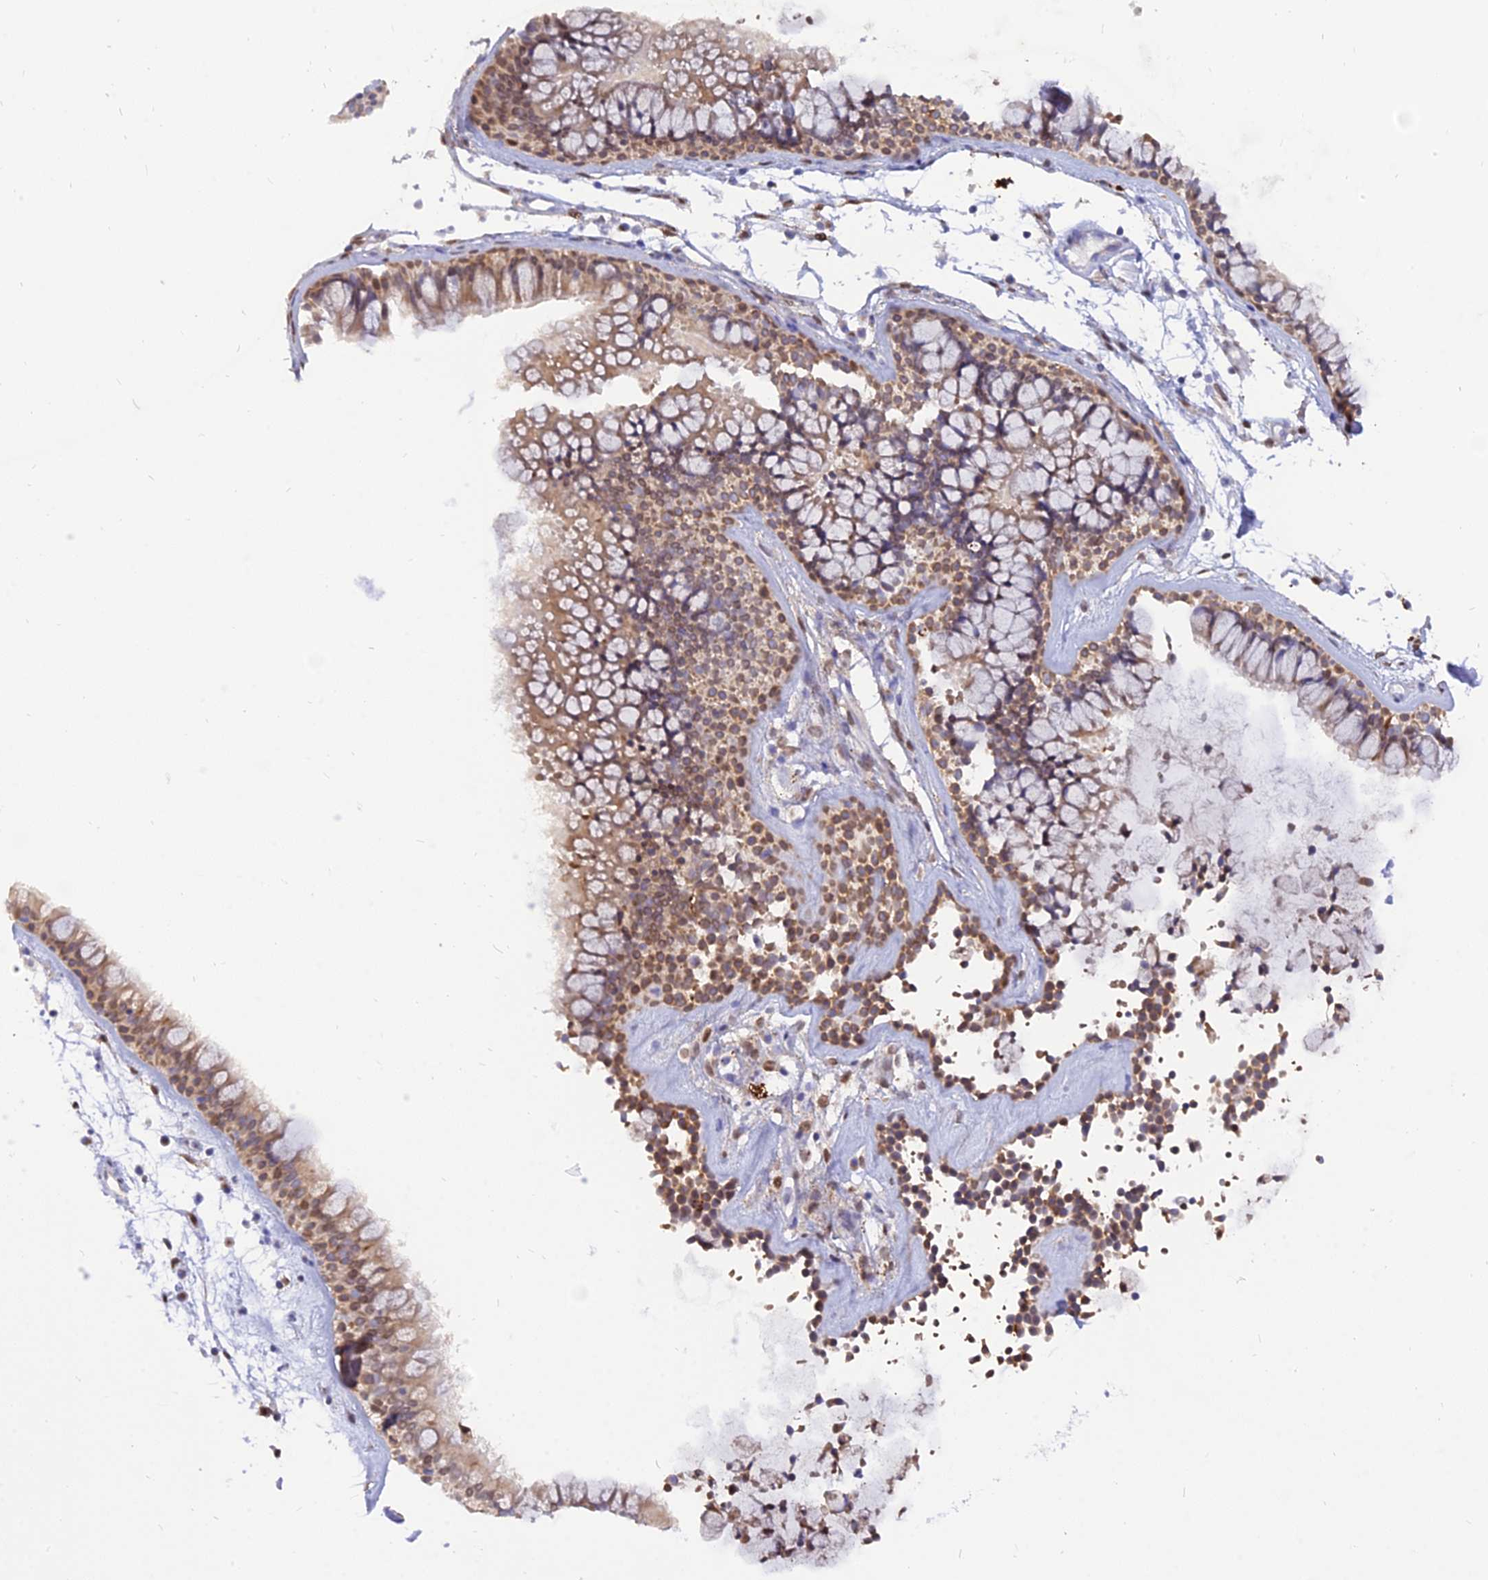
{"staining": {"intensity": "moderate", "quantity": "25%-75%", "location": "cytoplasmic/membranous"}, "tissue": "nasopharynx", "cell_type": "Respiratory epithelial cells", "image_type": "normal", "snomed": [{"axis": "morphology", "description": "Normal tissue, NOS"}, {"axis": "topography", "description": "Nasopharynx"}], "caption": "Normal nasopharynx exhibits moderate cytoplasmic/membranous staining in about 25%-75% of respiratory epithelial cells, visualized by immunohistochemistry. Ihc stains the protein in brown and the nuclei are stained blue.", "gene": "CENPV", "patient": {"sex": "male", "age": 82}}